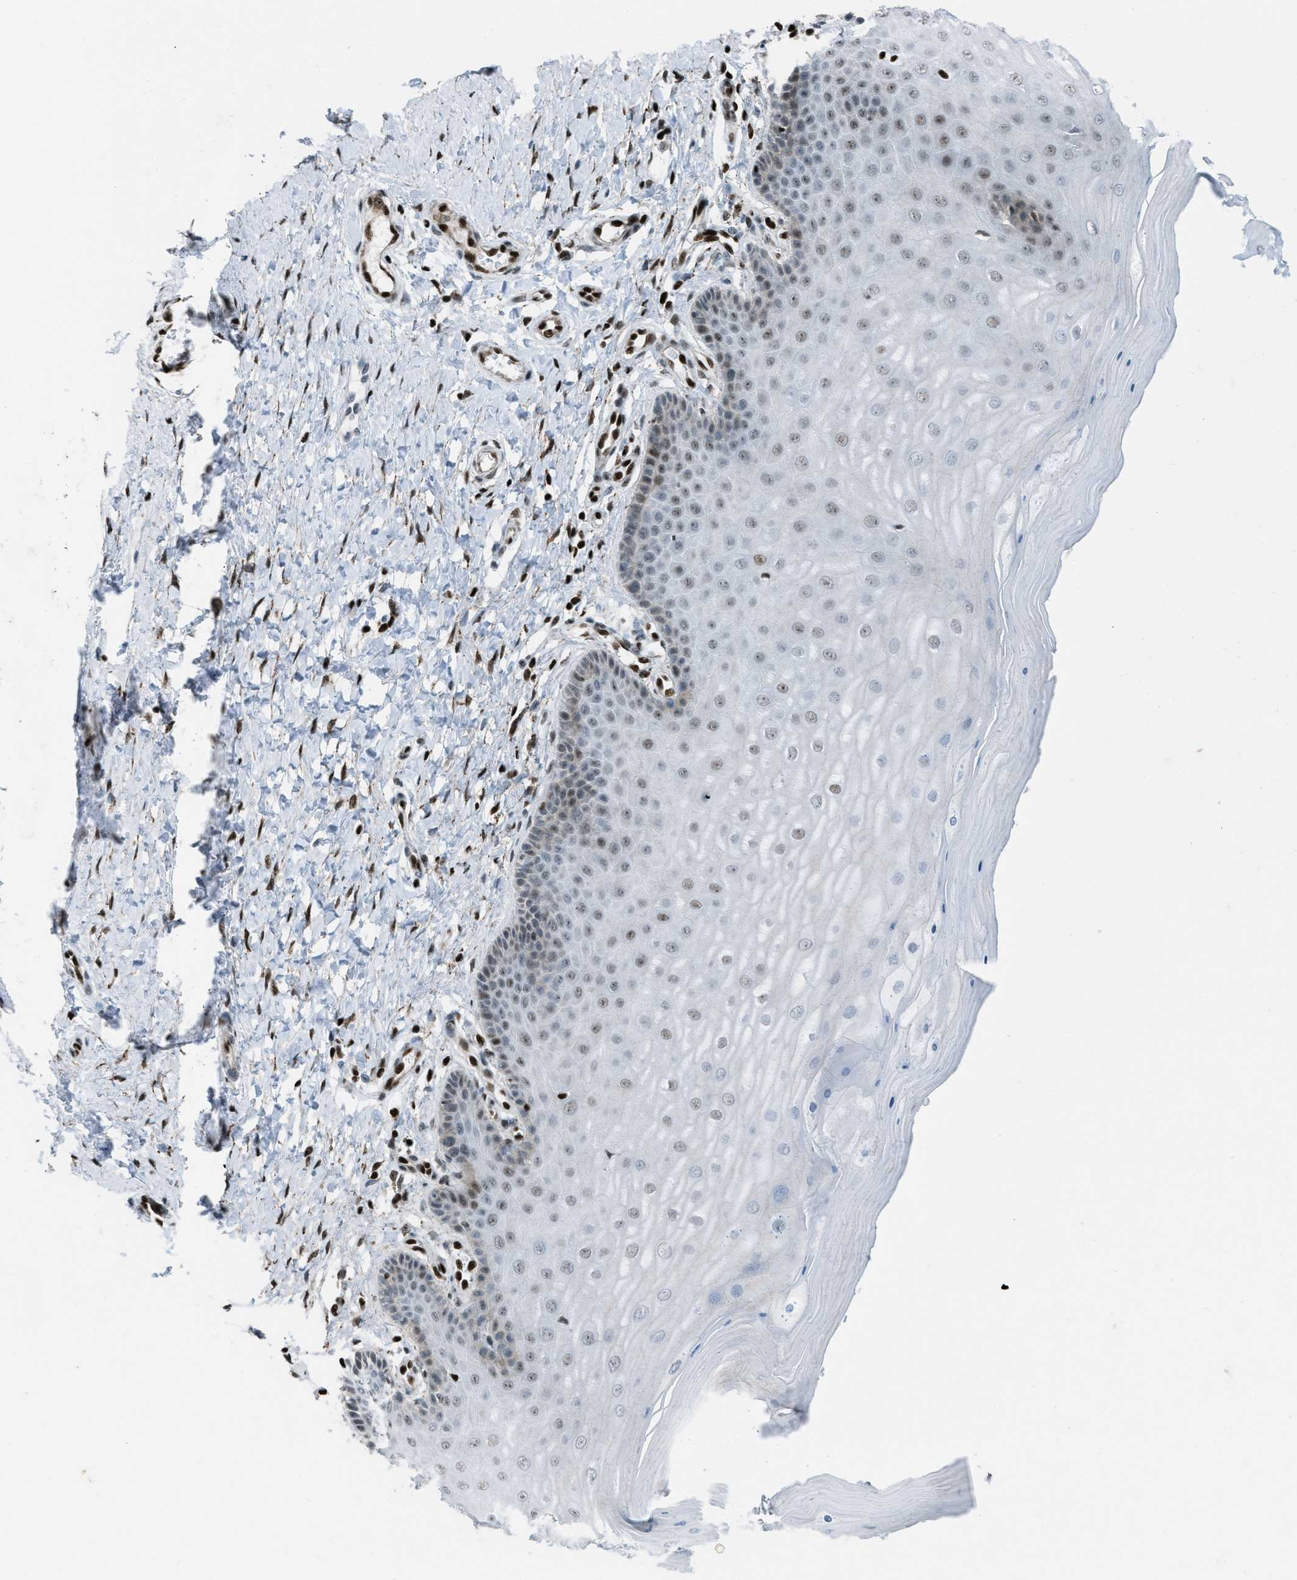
{"staining": {"intensity": "strong", "quantity": ">75%", "location": "cytoplasmic/membranous,nuclear"}, "tissue": "cervix", "cell_type": "Glandular cells", "image_type": "normal", "snomed": [{"axis": "morphology", "description": "Normal tissue, NOS"}, {"axis": "topography", "description": "Cervix"}], "caption": "Immunohistochemical staining of normal cervix displays strong cytoplasmic/membranous,nuclear protein positivity in about >75% of glandular cells.", "gene": "SLFN5", "patient": {"sex": "female", "age": 55}}